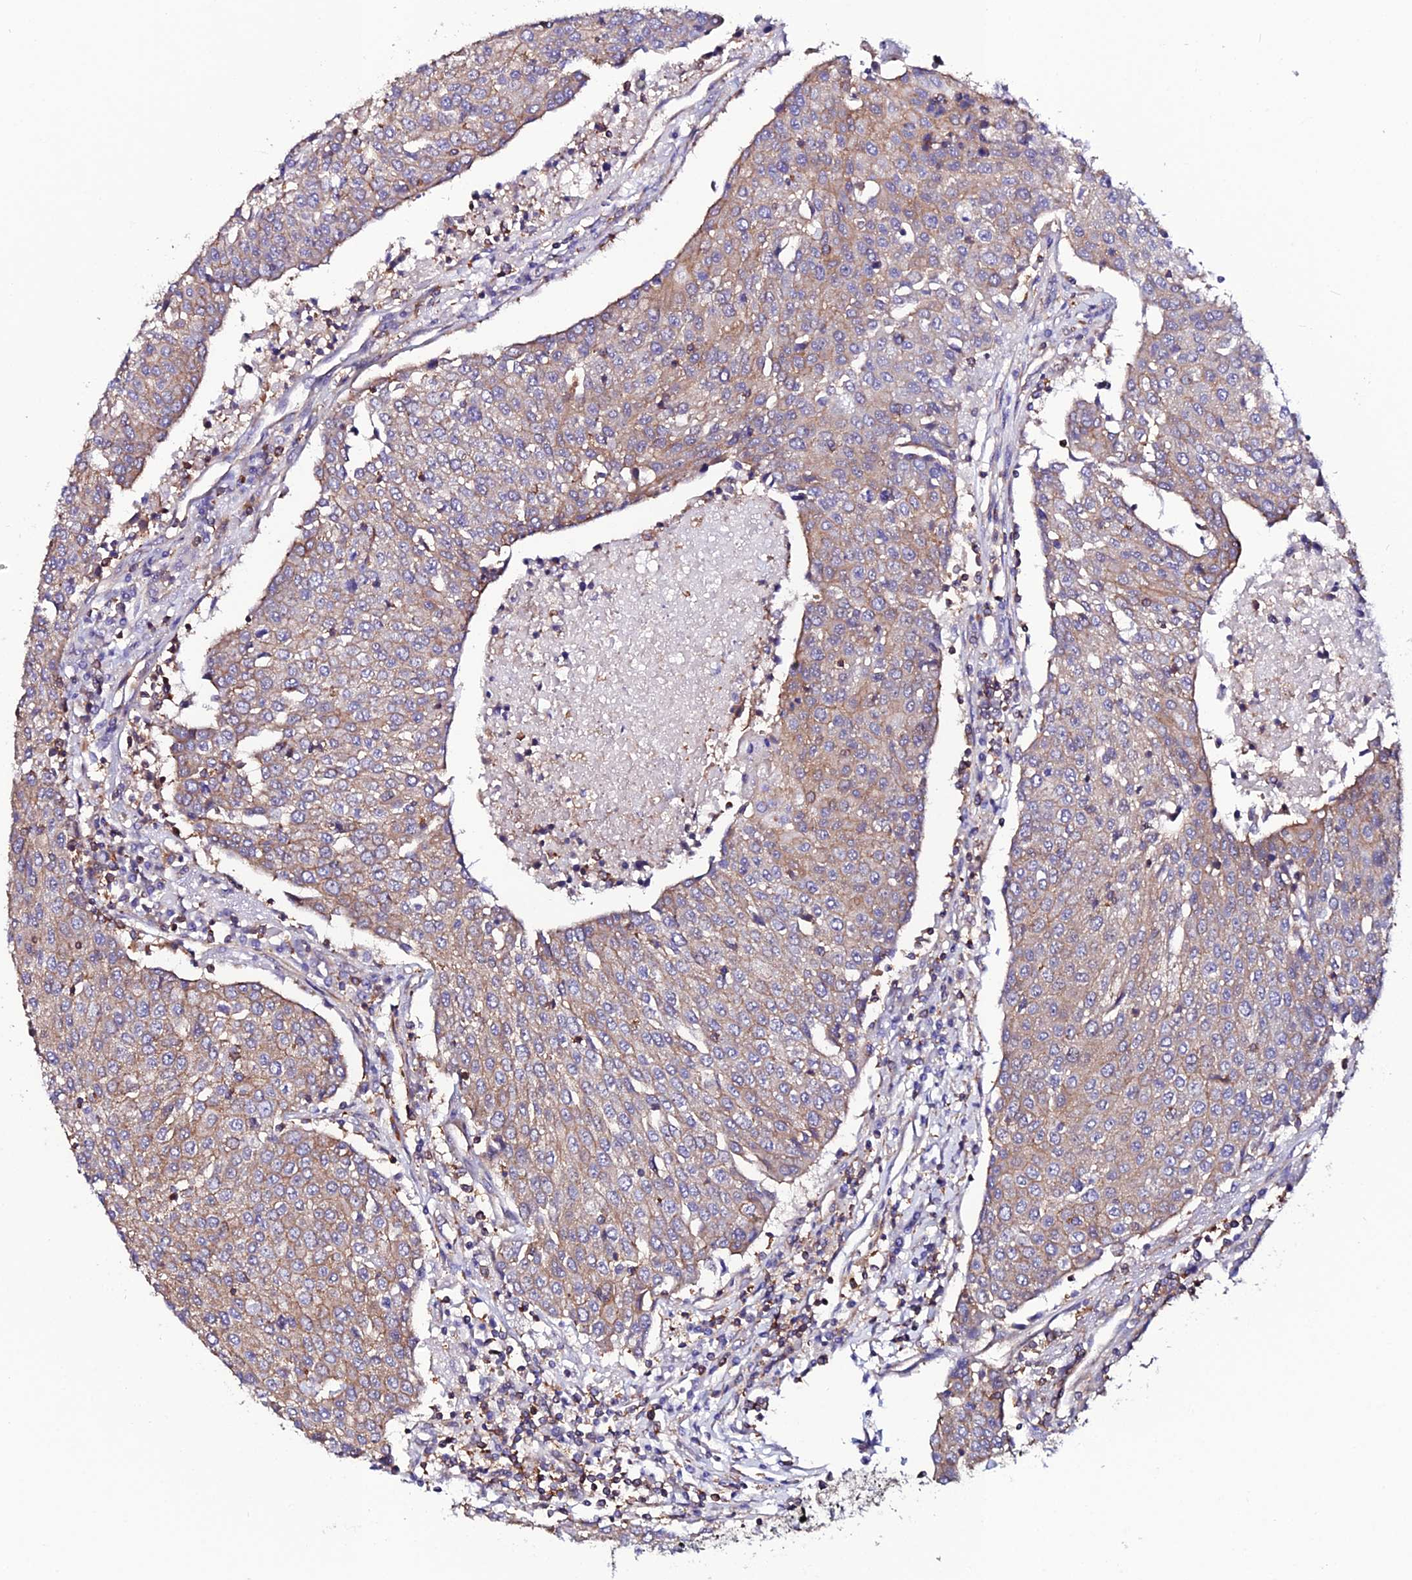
{"staining": {"intensity": "moderate", "quantity": "25%-75%", "location": "cytoplasmic/membranous"}, "tissue": "urothelial cancer", "cell_type": "Tumor cells", "image_type": "cancer", "snomed": [{"axis": "morphology", "description": "Urothelial carcinoma, High grade"}, {"axis": "topography", "description": "Urinary bladder"}], "caption": "Urothelial cancer was stained to show a protein in brown. There is medium levels of moderate cytoplasmic/membranous expression in about 25%-75% of tumor cells. (DAB (3,3'-diaminobenzidine) IHC, brown staining for protein, blue staining for nuclei).", "gene": "USP17L15", "patient": {"sex": "female", "age": 85}}